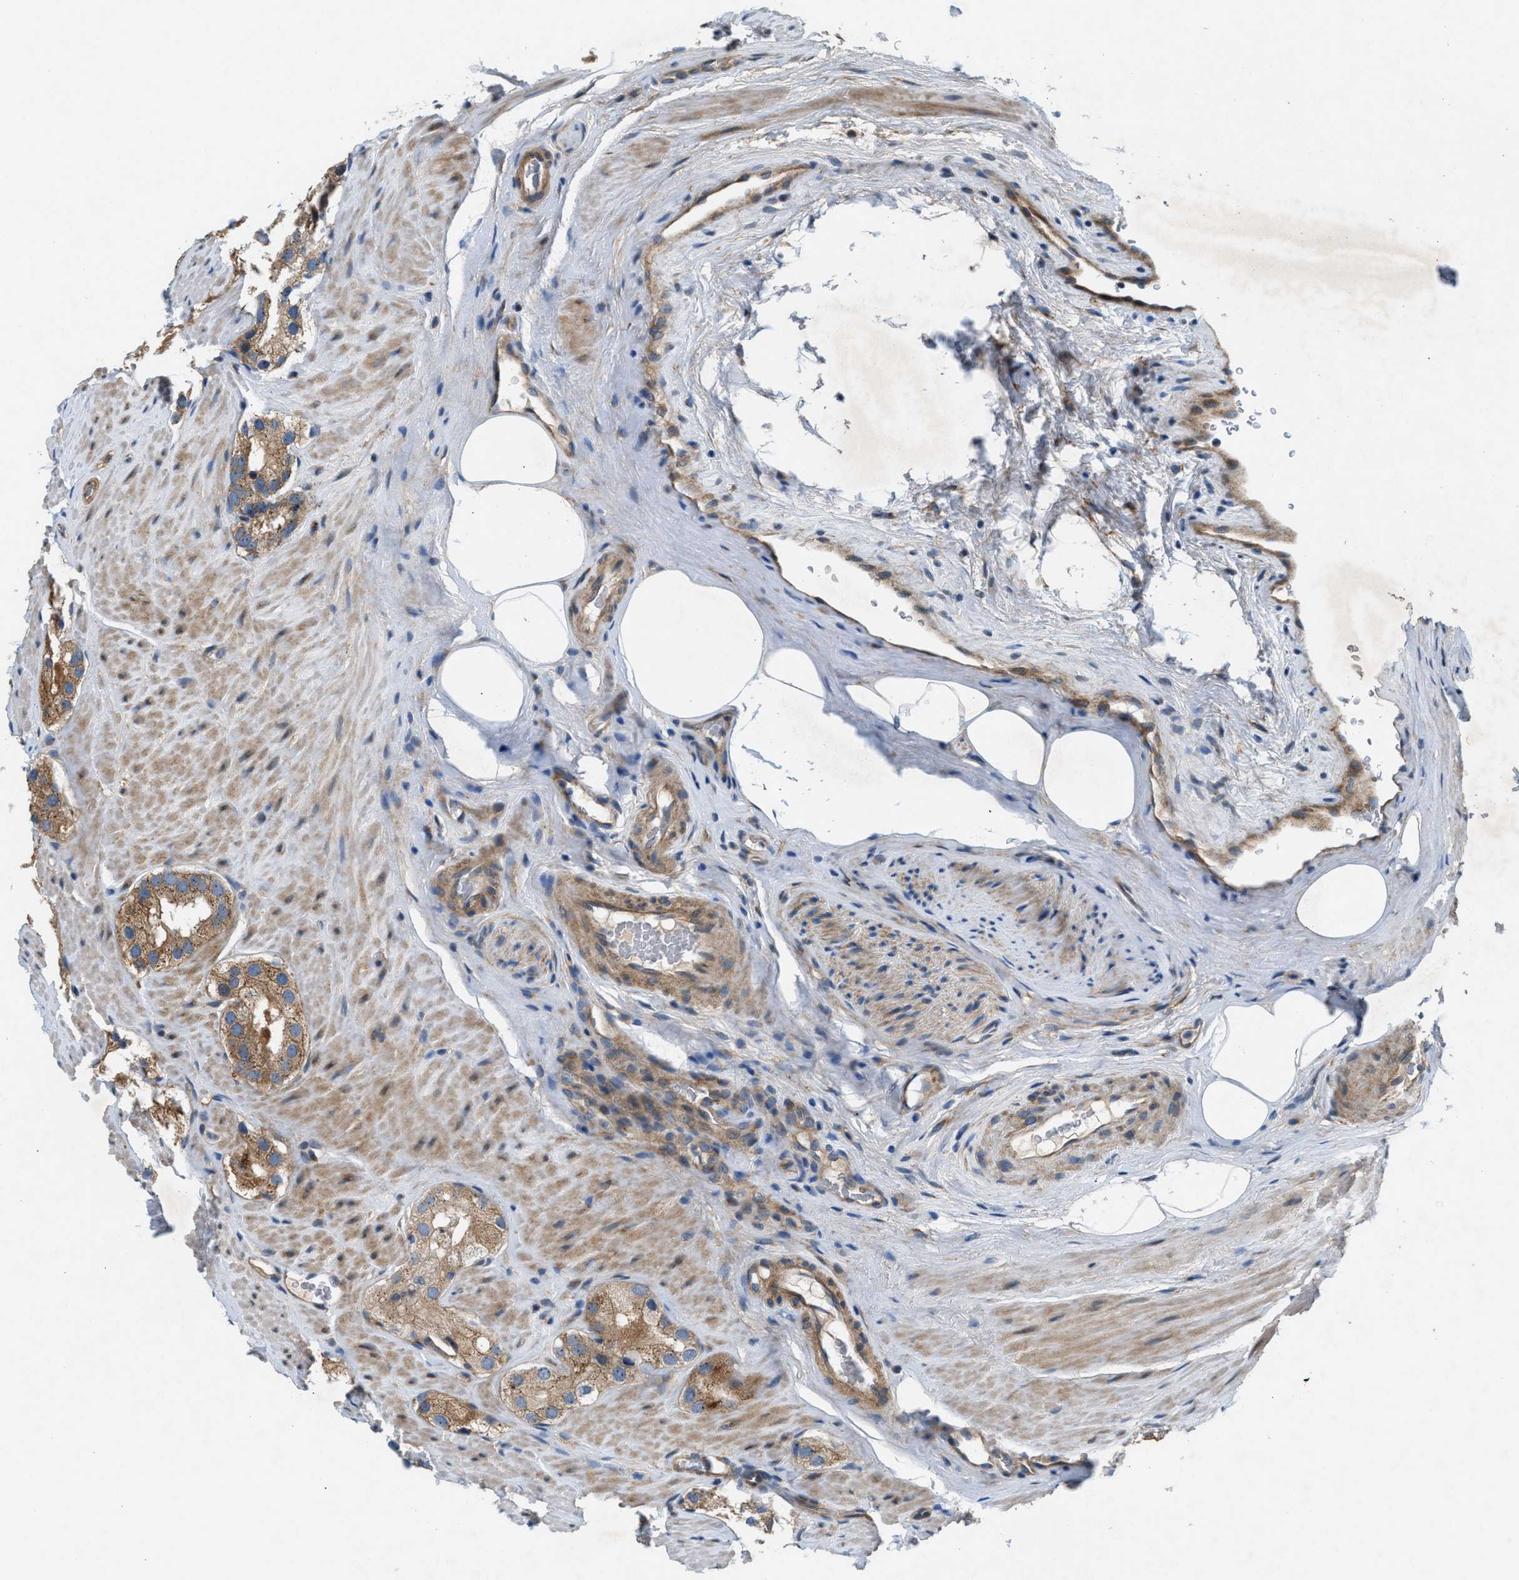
{"staining": {"intensity": "moderate", "quantity": ">75%", "location": "cytoplasmic/membranous"}, "tissue": "prostate cancer", "cell_type": "Tumor cells", "image_type": "cancer", "snomed": [{"axis": "morphology", "description": "Adenocarcinoma, High grade"}, {"axis": "topography", "description": "Prostate"}], "caption": "Protein expression by immunohistochemistry exhibits moderate cytoplasmic/membranous expression in about >75% of tumor cells in adenocarcinoma (high-grade) (prostate).", "gene": "CYB5D1", "patient": {"sex": "male", "age": 63}}